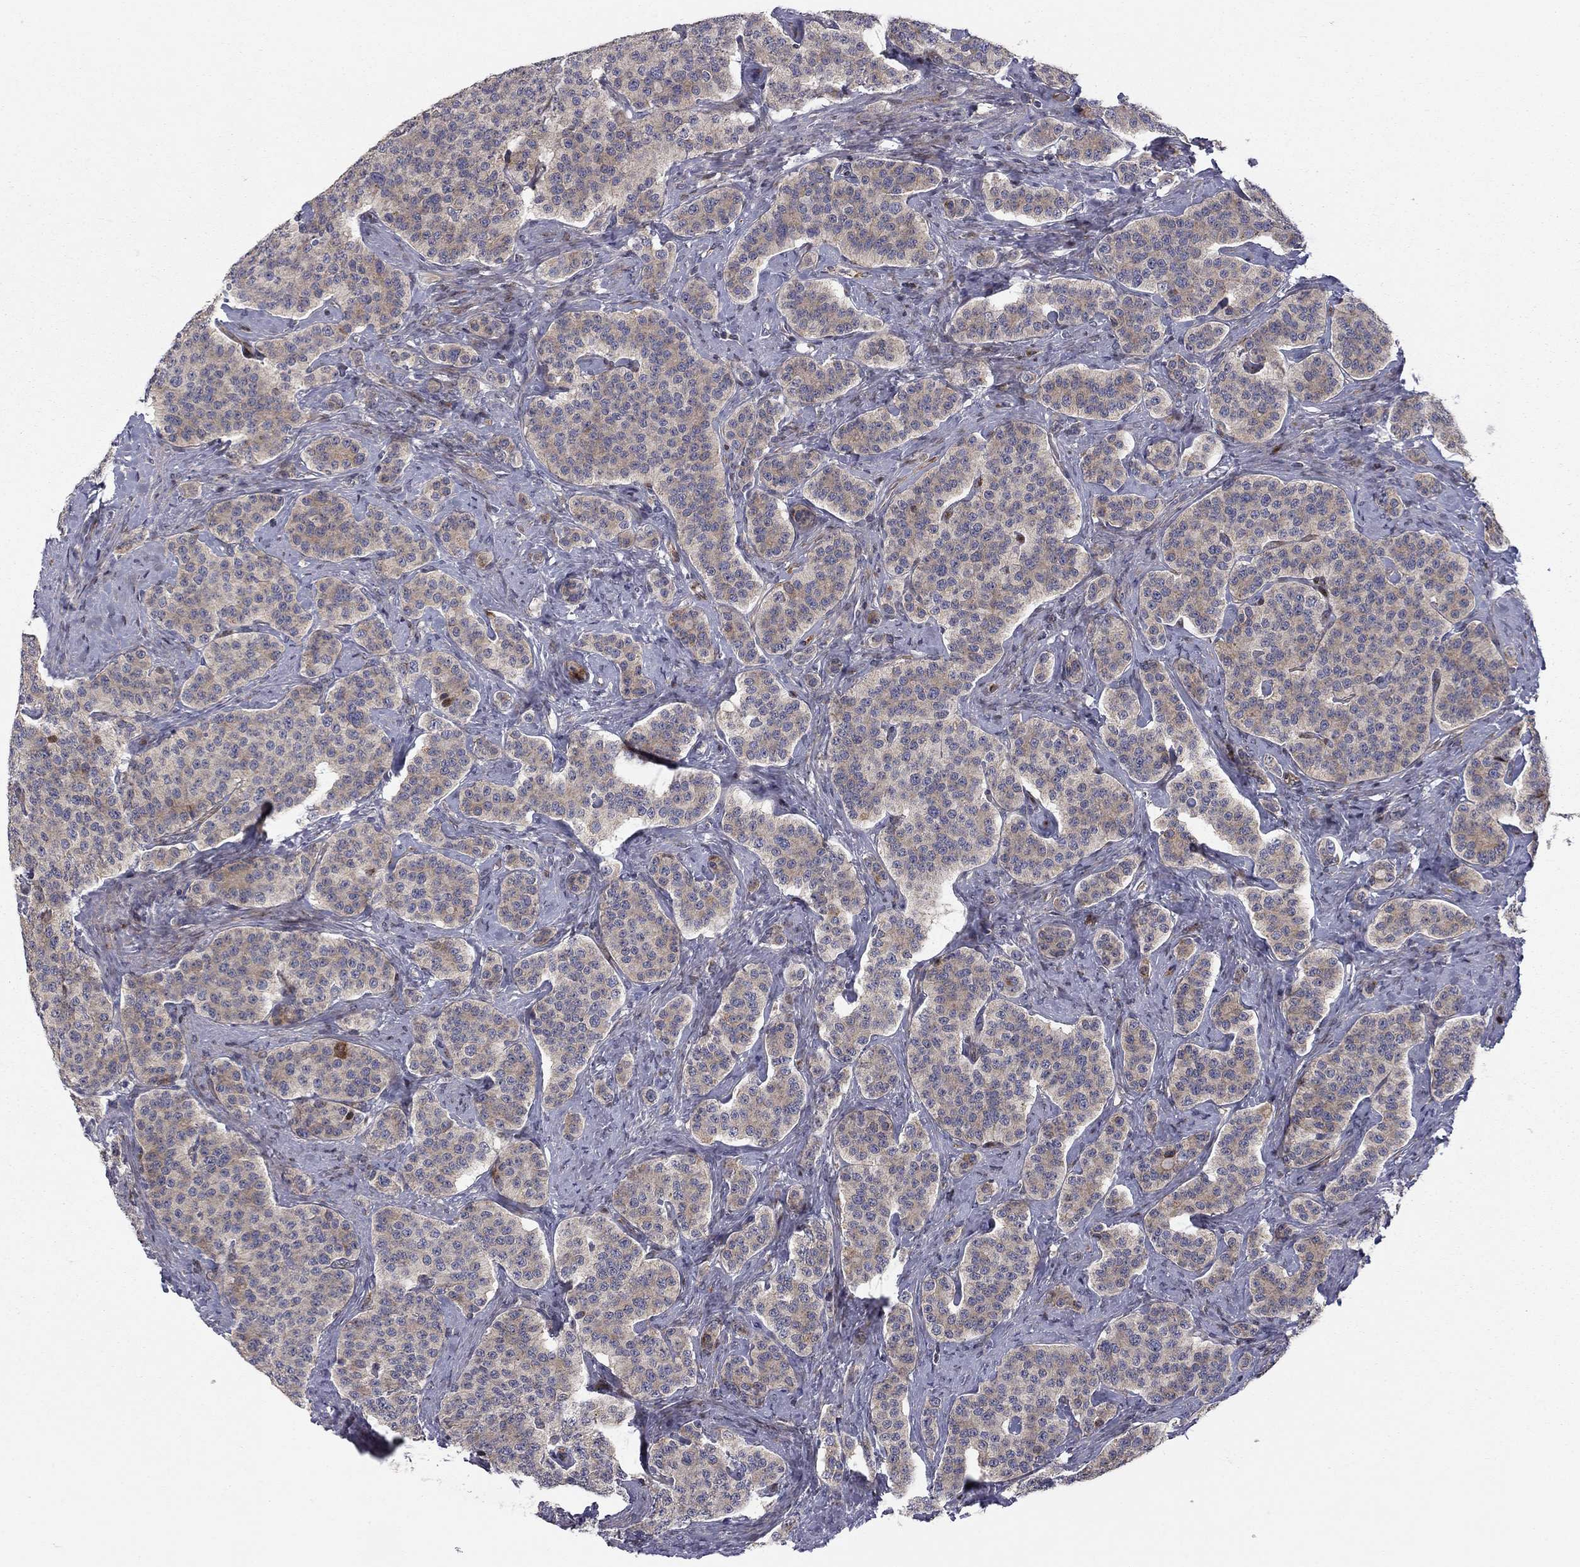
{"staining": {"intensity": "moderate", "quantity": "<25%", "location": "cytoplasmic/membranous"}, "tissue": "carcinoid", "cell_type": "Tumor cells", "image_type": "cancer", "snomed": [{"axis": "morphology", "description": "Carcinoid, malignant, NOS"}, {"axis": "topography", "description": "Small intestine"}], "caption": "Tumor cells show low levels of moderate cytoplasmic/membranous staining in about <25% of cells in carcinoid.", "gene": "MIOS", "patient": {"sex": "female", "age": 58}}